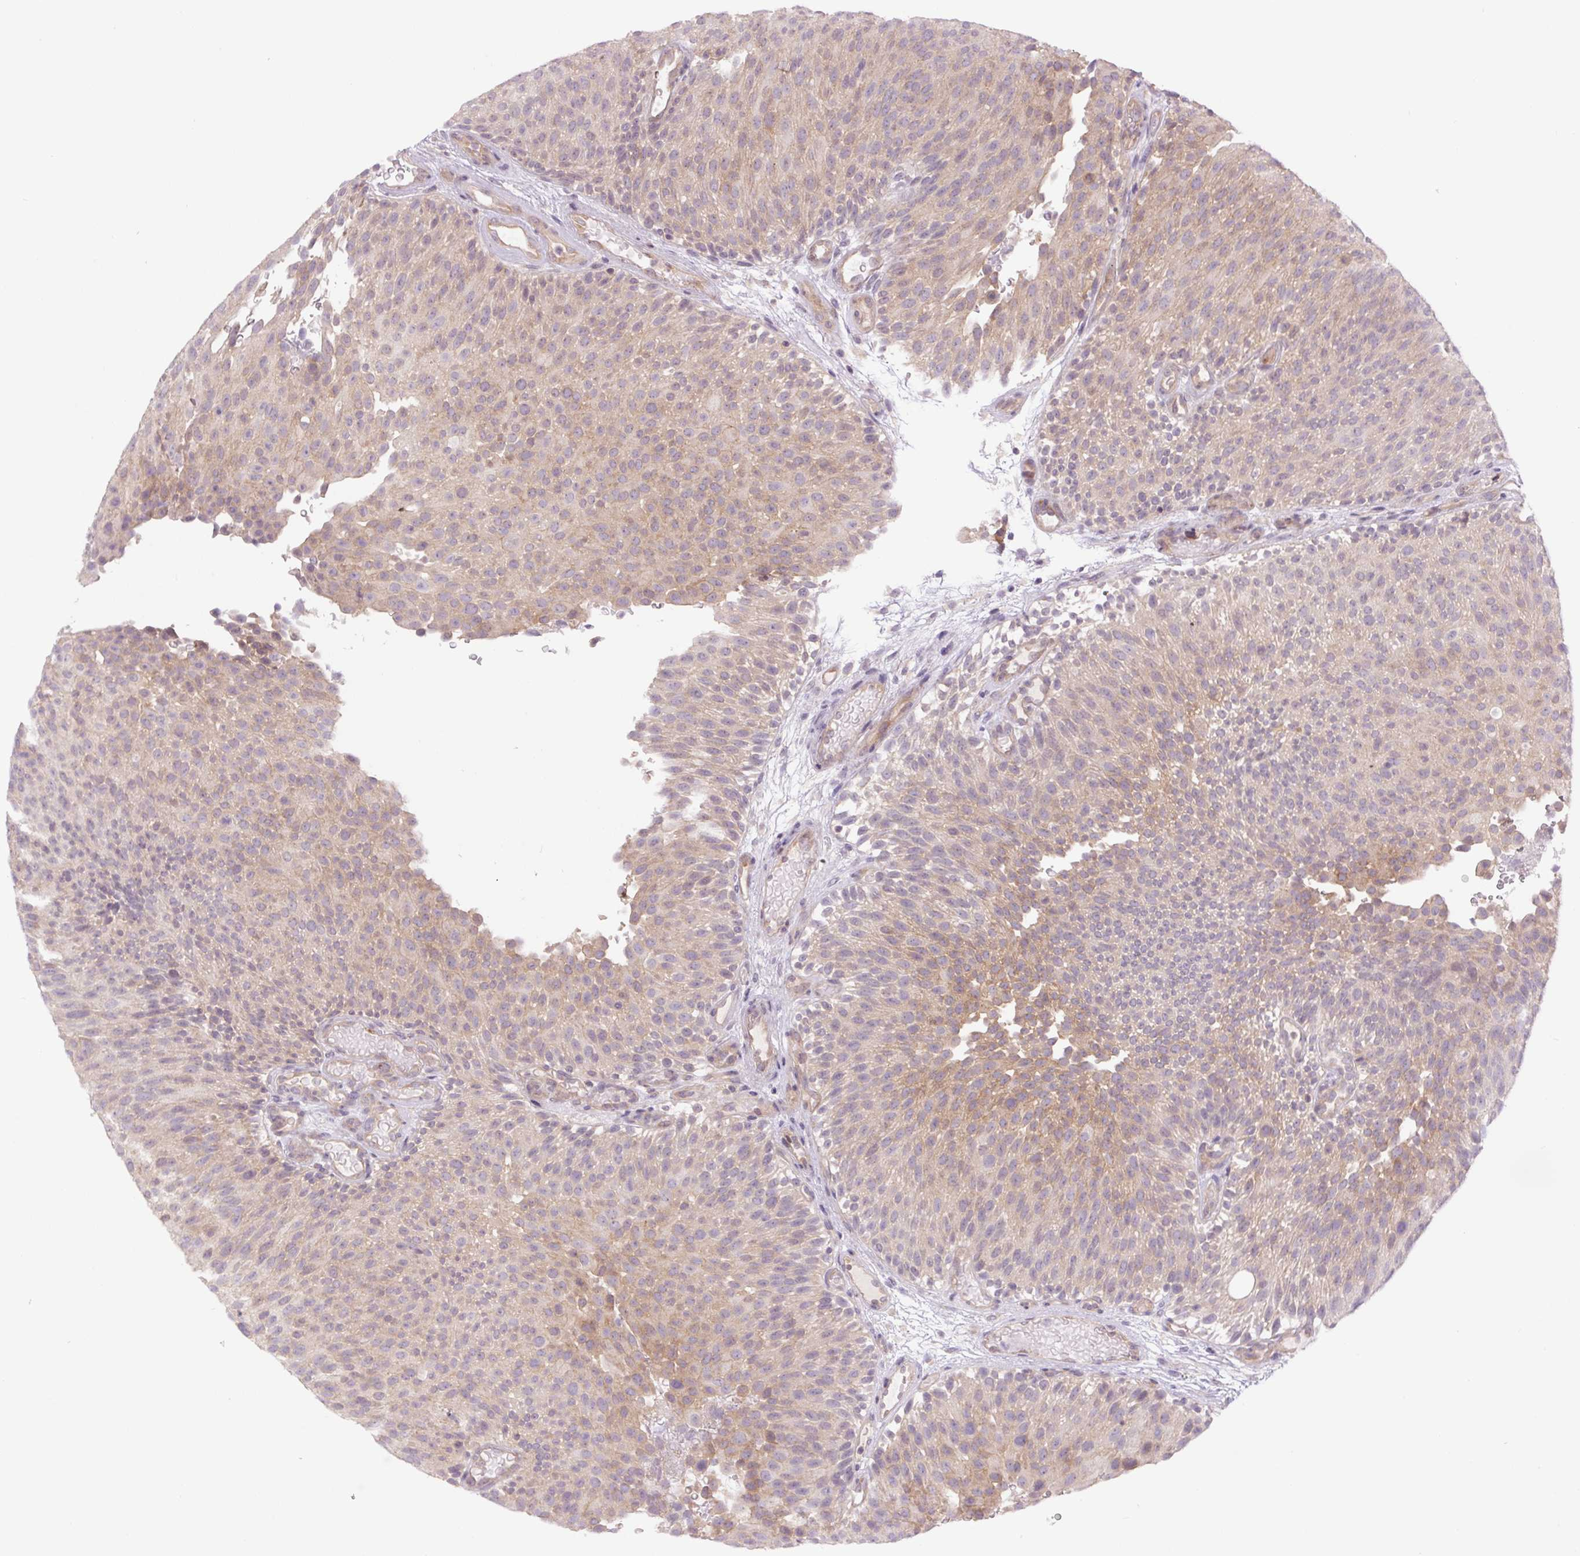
{"staining": {"intensity": "weak", "quantity": "25%-75%", "location": "cytoplasmic/membranous"}, "tissue": "urothelial cancer", "cell_type": "Tumor cells", "image_type": "cancer", "snomed": [{"axis": "morphology", "description": "Urothelial carcinoma, Low grade"}, {"axis": "topography", "description": "Urinary bladder"}], "caption": "IHC (DAB (3,3'-diaminobenzidine)) staining of human urothelial carcinoma (low-grade) exhibits weak cytoplasmic/membranous protein positivity in approximately 25%-75% of tumor cells.", "gene": "MINK1", "patient": {"sex": "male", "age": 78}}